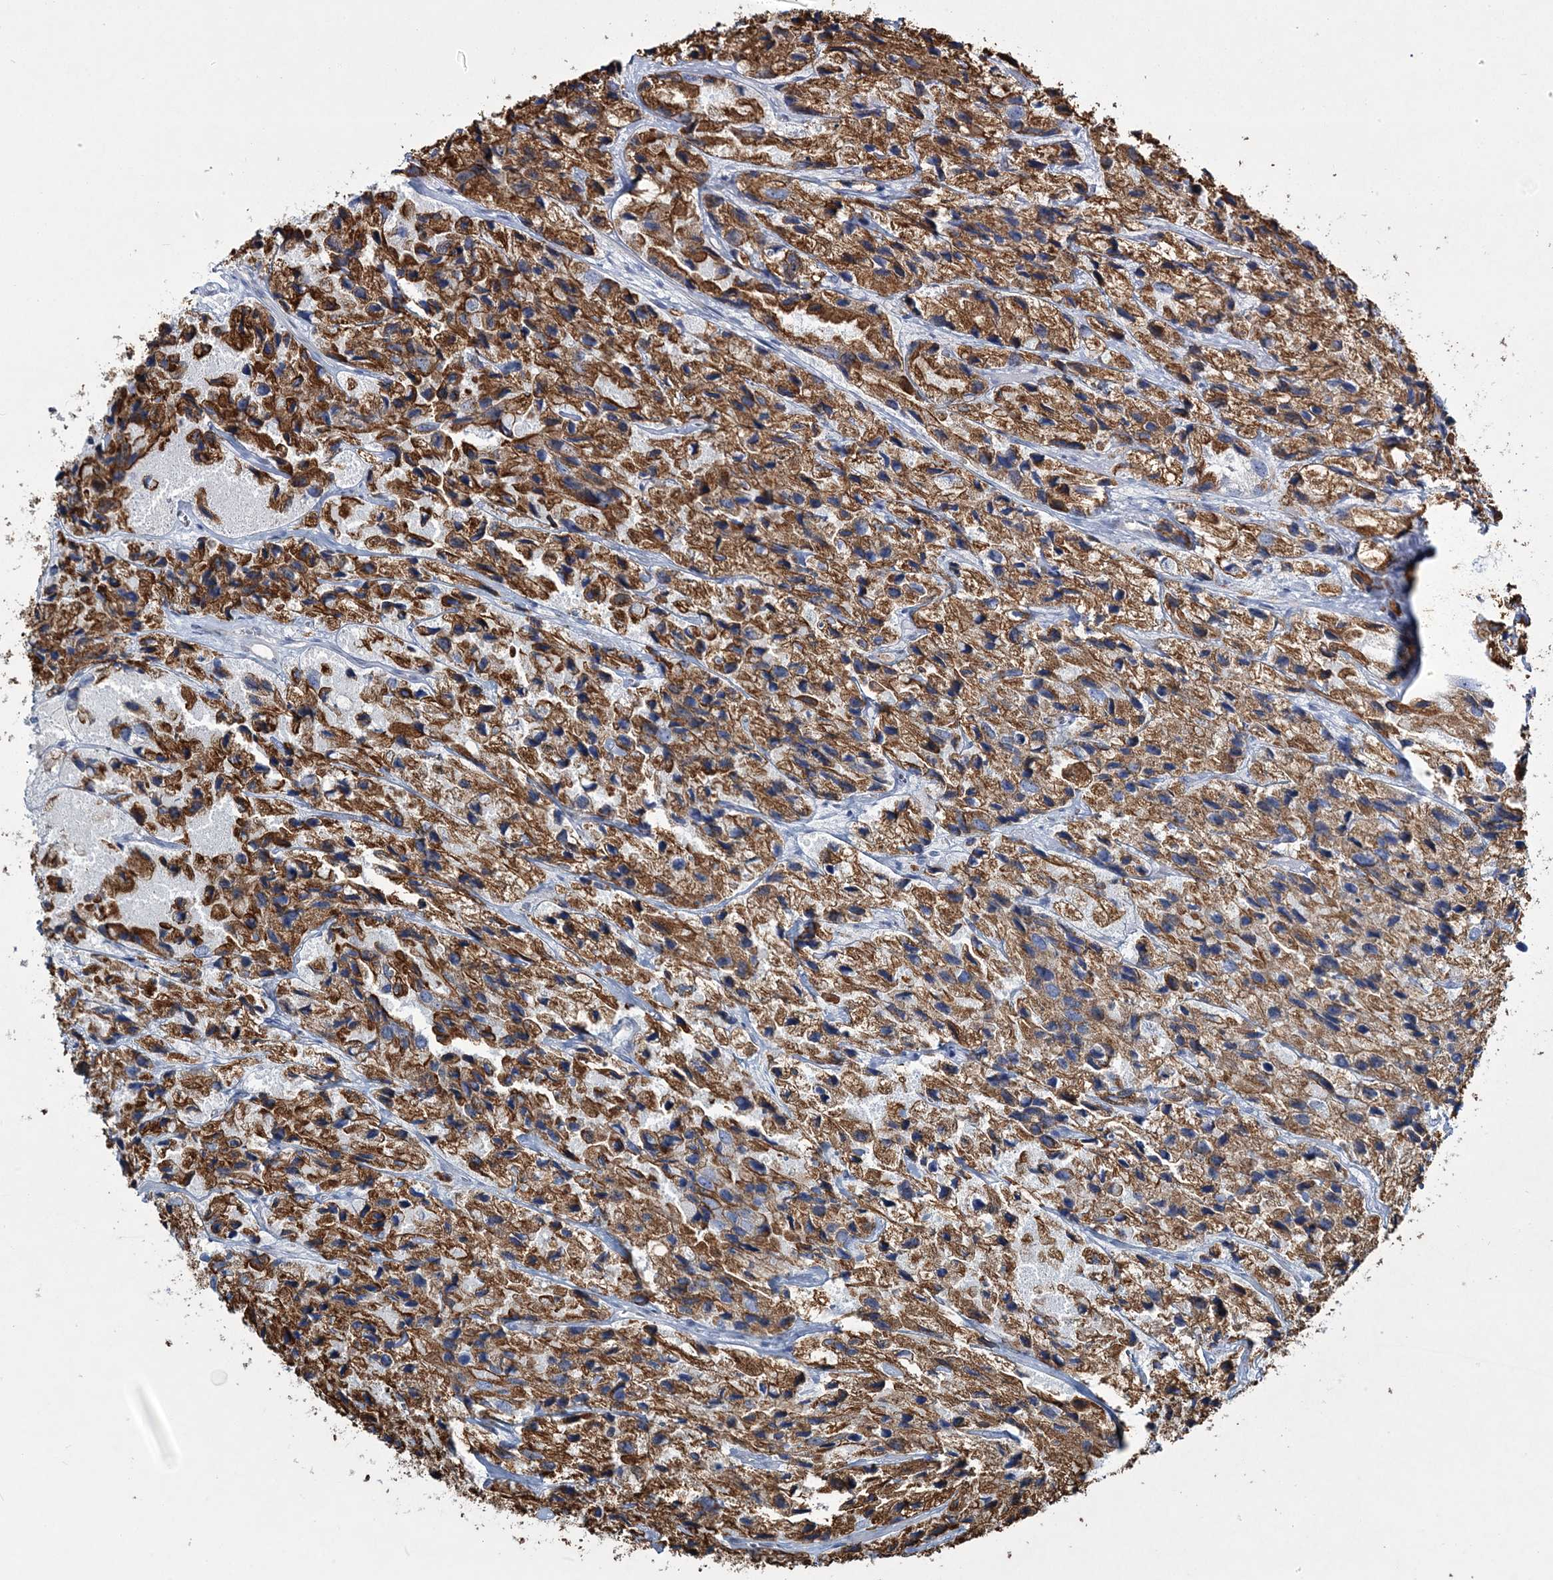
{"staining": {"intensity": "strong", "quantity": ">75%", "location": "cytoplasmic/membranous"}, "tissue": "prostate cancer", "cell_type": "Tumor cells", "image_type": "cancer", "snomed": [{"axis": "morphology", "description": "Adenocarcinoma, High grade"}, {"axis": "topography", "description": "Prostate"}], "caption": "The histopathology image reveals staining of adenocarcinoma (high-grade) (prostate), revealing strong cytoplasmic/membranous protein expression (brown color) within tumor cells.", "gene": "ADGRL1", "patient": {"sex": "male", "age": 66}}